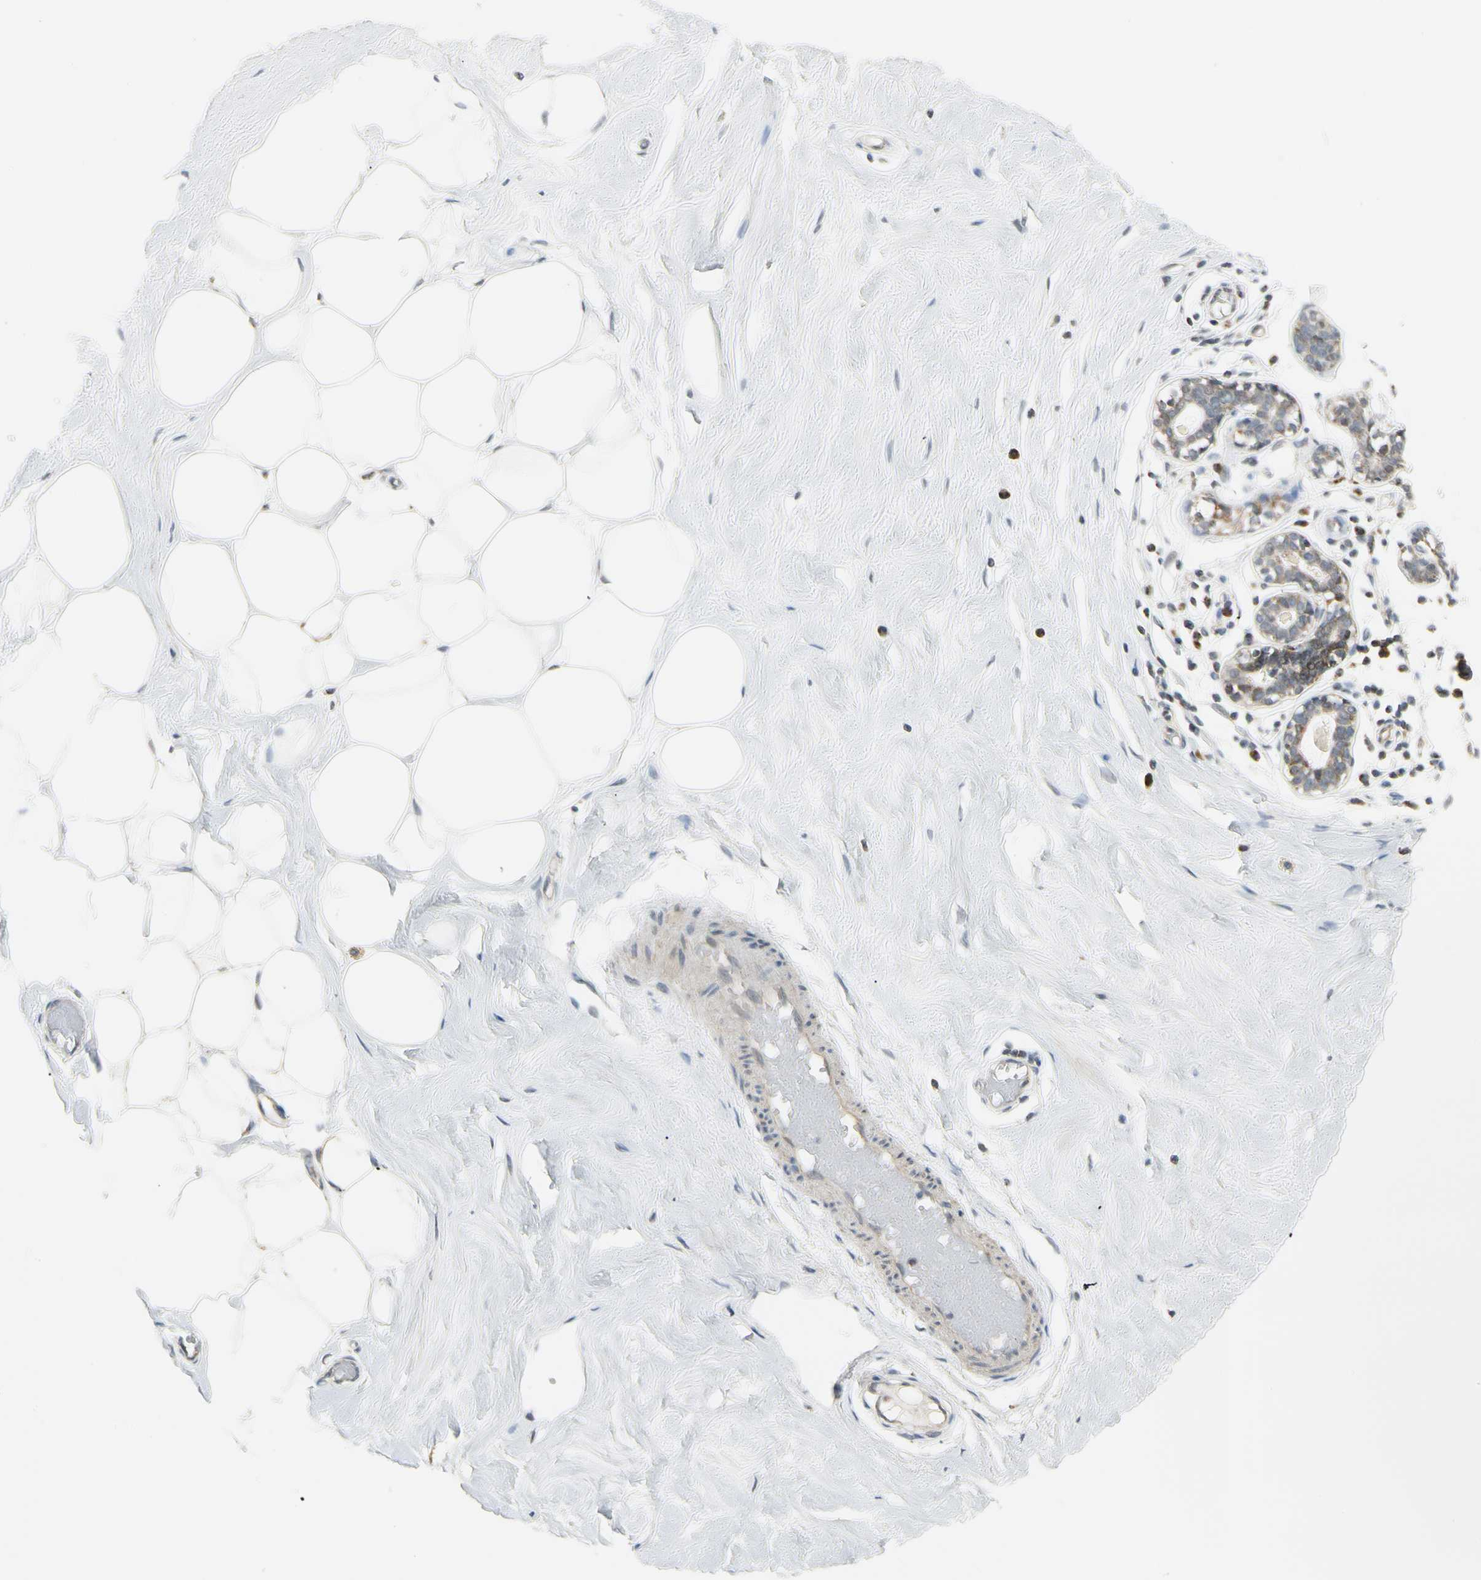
{"staining": {"intensity": "weak", "quantity": ">75%", "location": "cytoplasmic/membranous"}, "tissue": "adipose tissue", "cell_type": "Adipocytes", "image_type": "normal", "snomed": [{"axis": "morphology", "description": "Normal tissue, NOS"}, {"axis": "topography", "description": "Breast"}], "caption": "This photomicrograph exhibits IHC staining of benign human adipose tissue, with low weak cytoplasmic/membranous positivity in about >75% of adipocytes.", "gene": "EPHB3", "patient": {"sex": "female", "age": 44}}